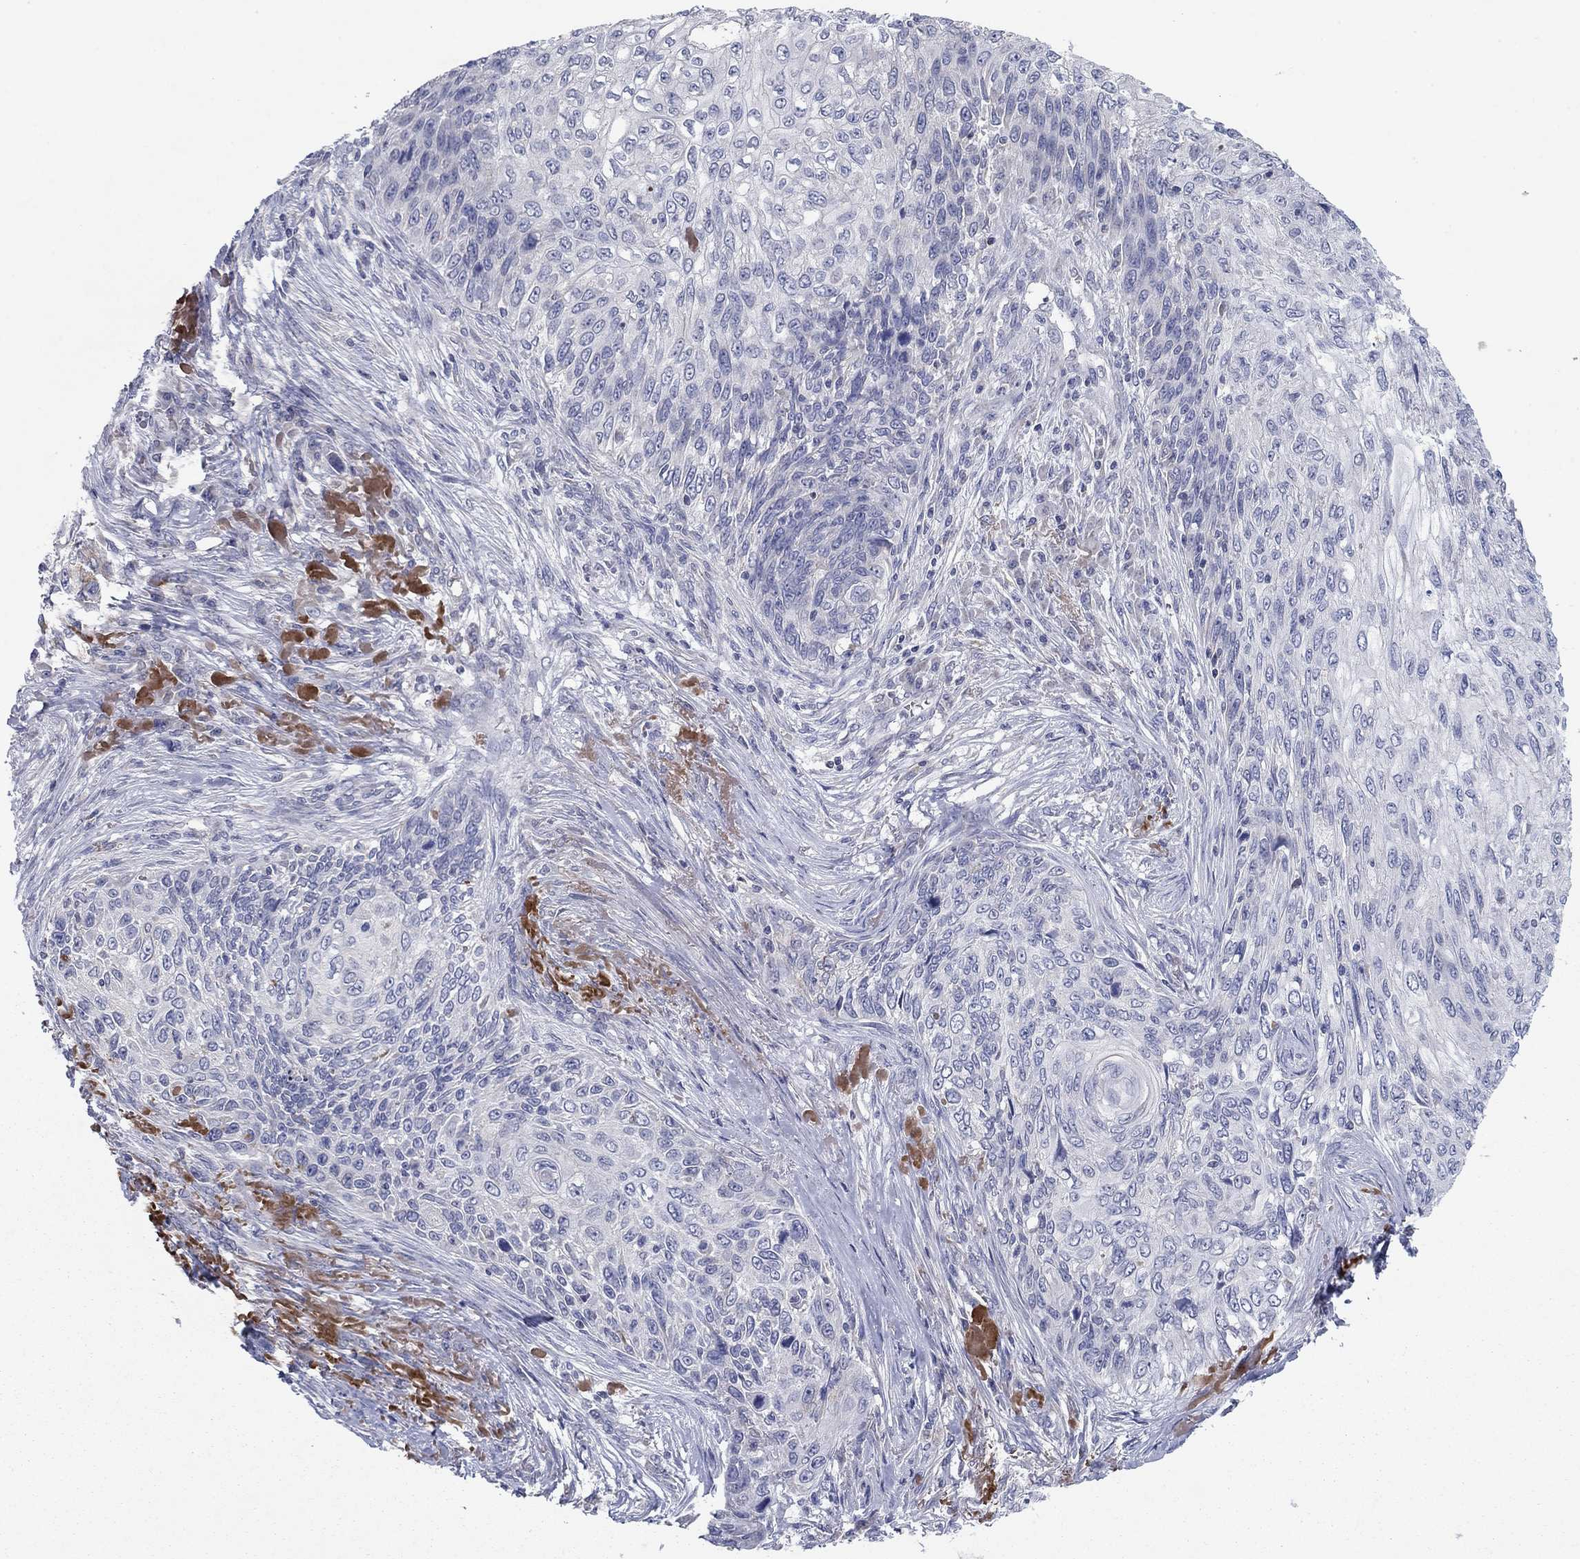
{"staining": {"intensity": "negative", "quantity": "none", "location": "none"}, "tissue": "skin cancer", "cell_type": "Tumor cells", "image_type": "cancer", "snomed": [{"axis": "morphology", "description": "Squamous cell carcinoma, NOS"}, {"axis": "topography", "description": "Skin"}], "caption": "High power microscopy image of an immunohistochemistry (IHC) micrograph of skin cancer (squamous cell carcinoma), revealing no significant expression in tumor cells.", "gene": "PTGDS", "patient": {"sex": "male", "age": 92}}